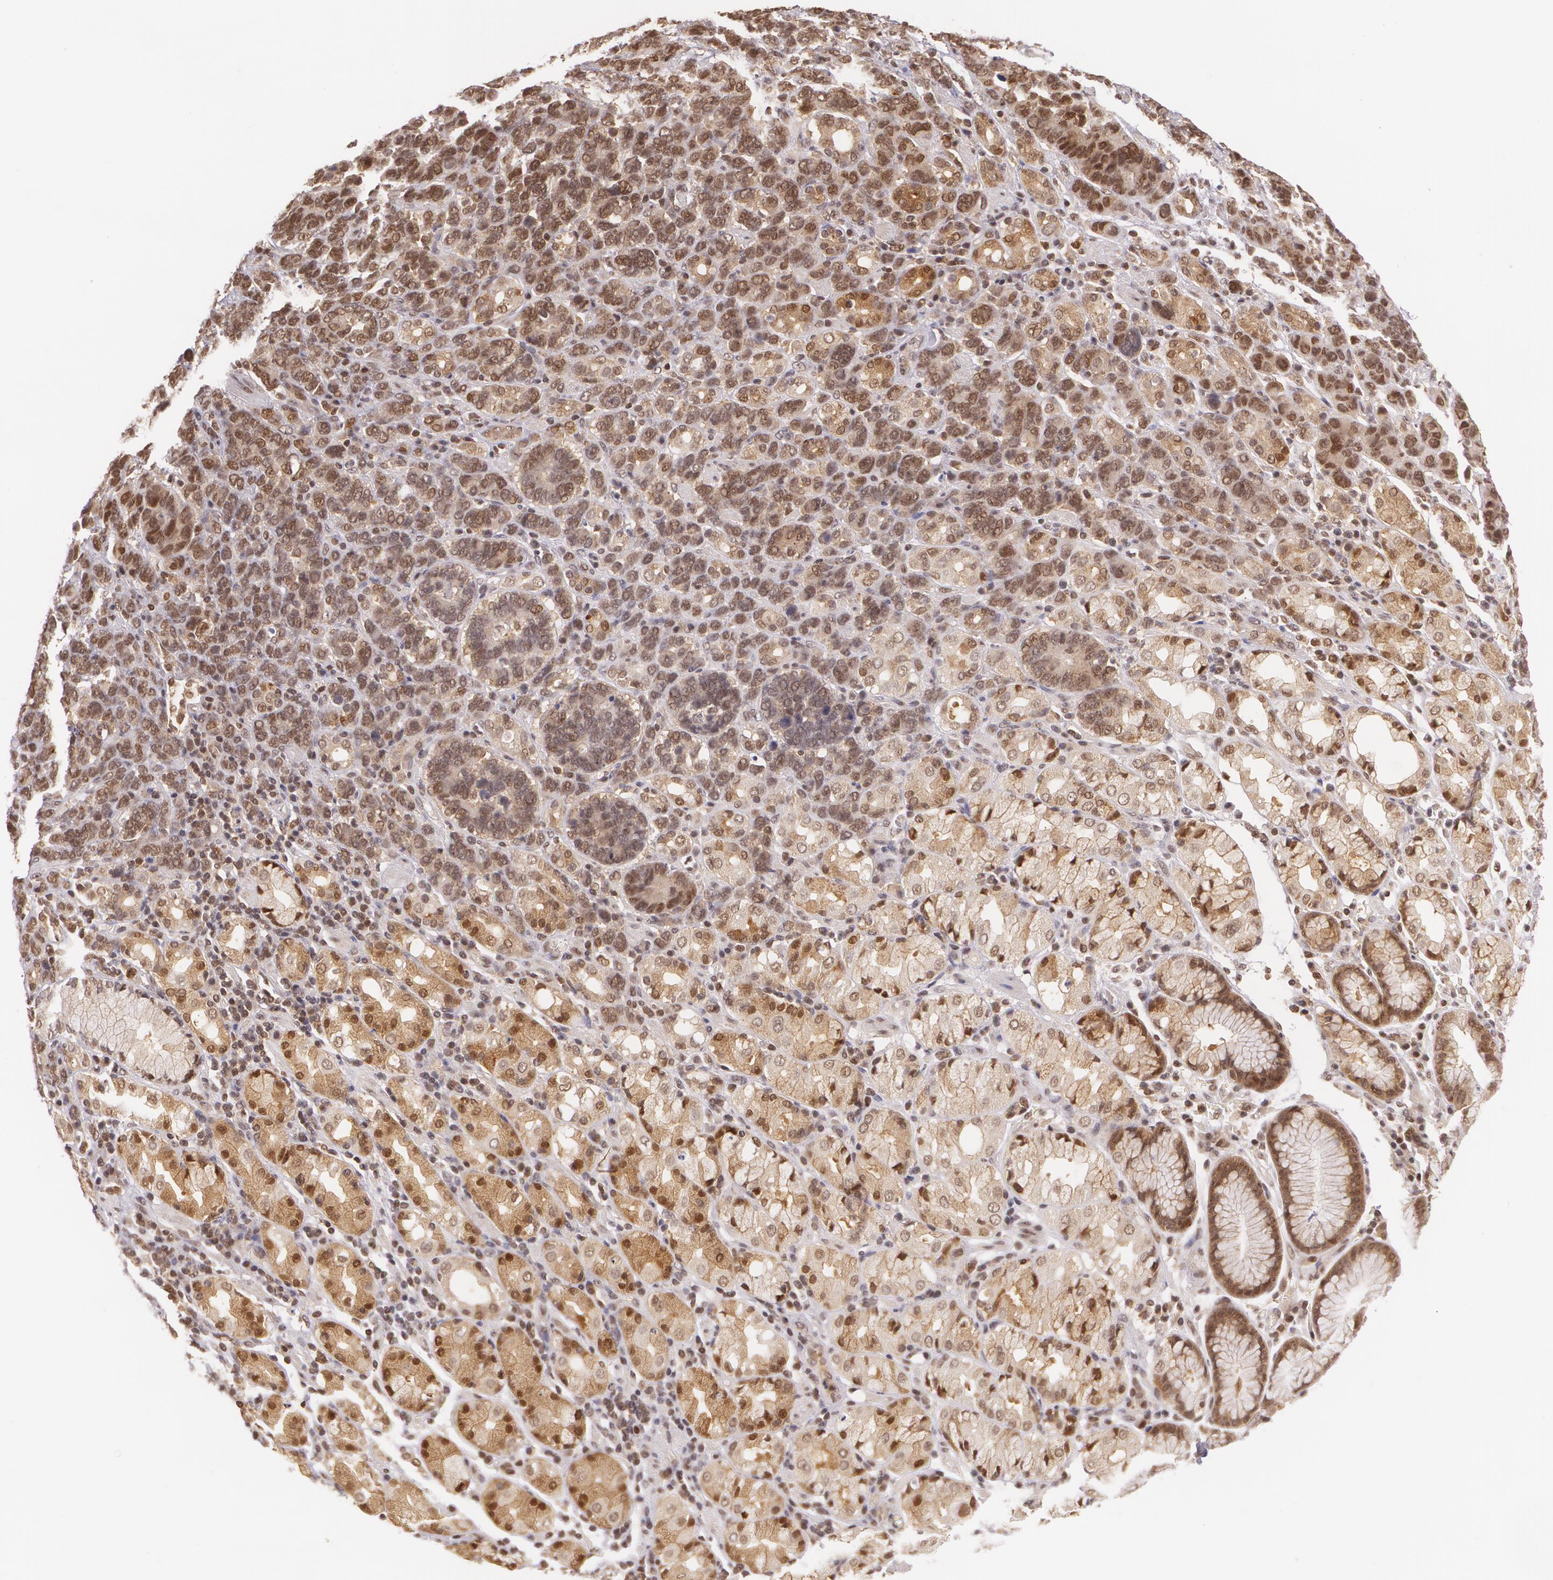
{"staining": {"intensity": "moderate", "quantity": ">75%", "location": "cytoplasmic/membranous,nuclear"}, "tissue": "stomach cancer", "cell_type": "Tumor cells", "image_type": "cancer", "snomed": [{"axis": "morphology", "description": "Adenocarcinoma, NOS"}, {"axis": "topography", "description": "Stomach, upper"}], "caption": "DAB (3,3'-diaminobenzidine) immunohistochemical staining of human stomach cancer (adenocarcinoma) reveals moderate cytoplasmic/membranous and nuclear protein positivity in about >75% of tumor cells.", "gene": "CUL2", "patient": {"sex": "male", "age": 71}}